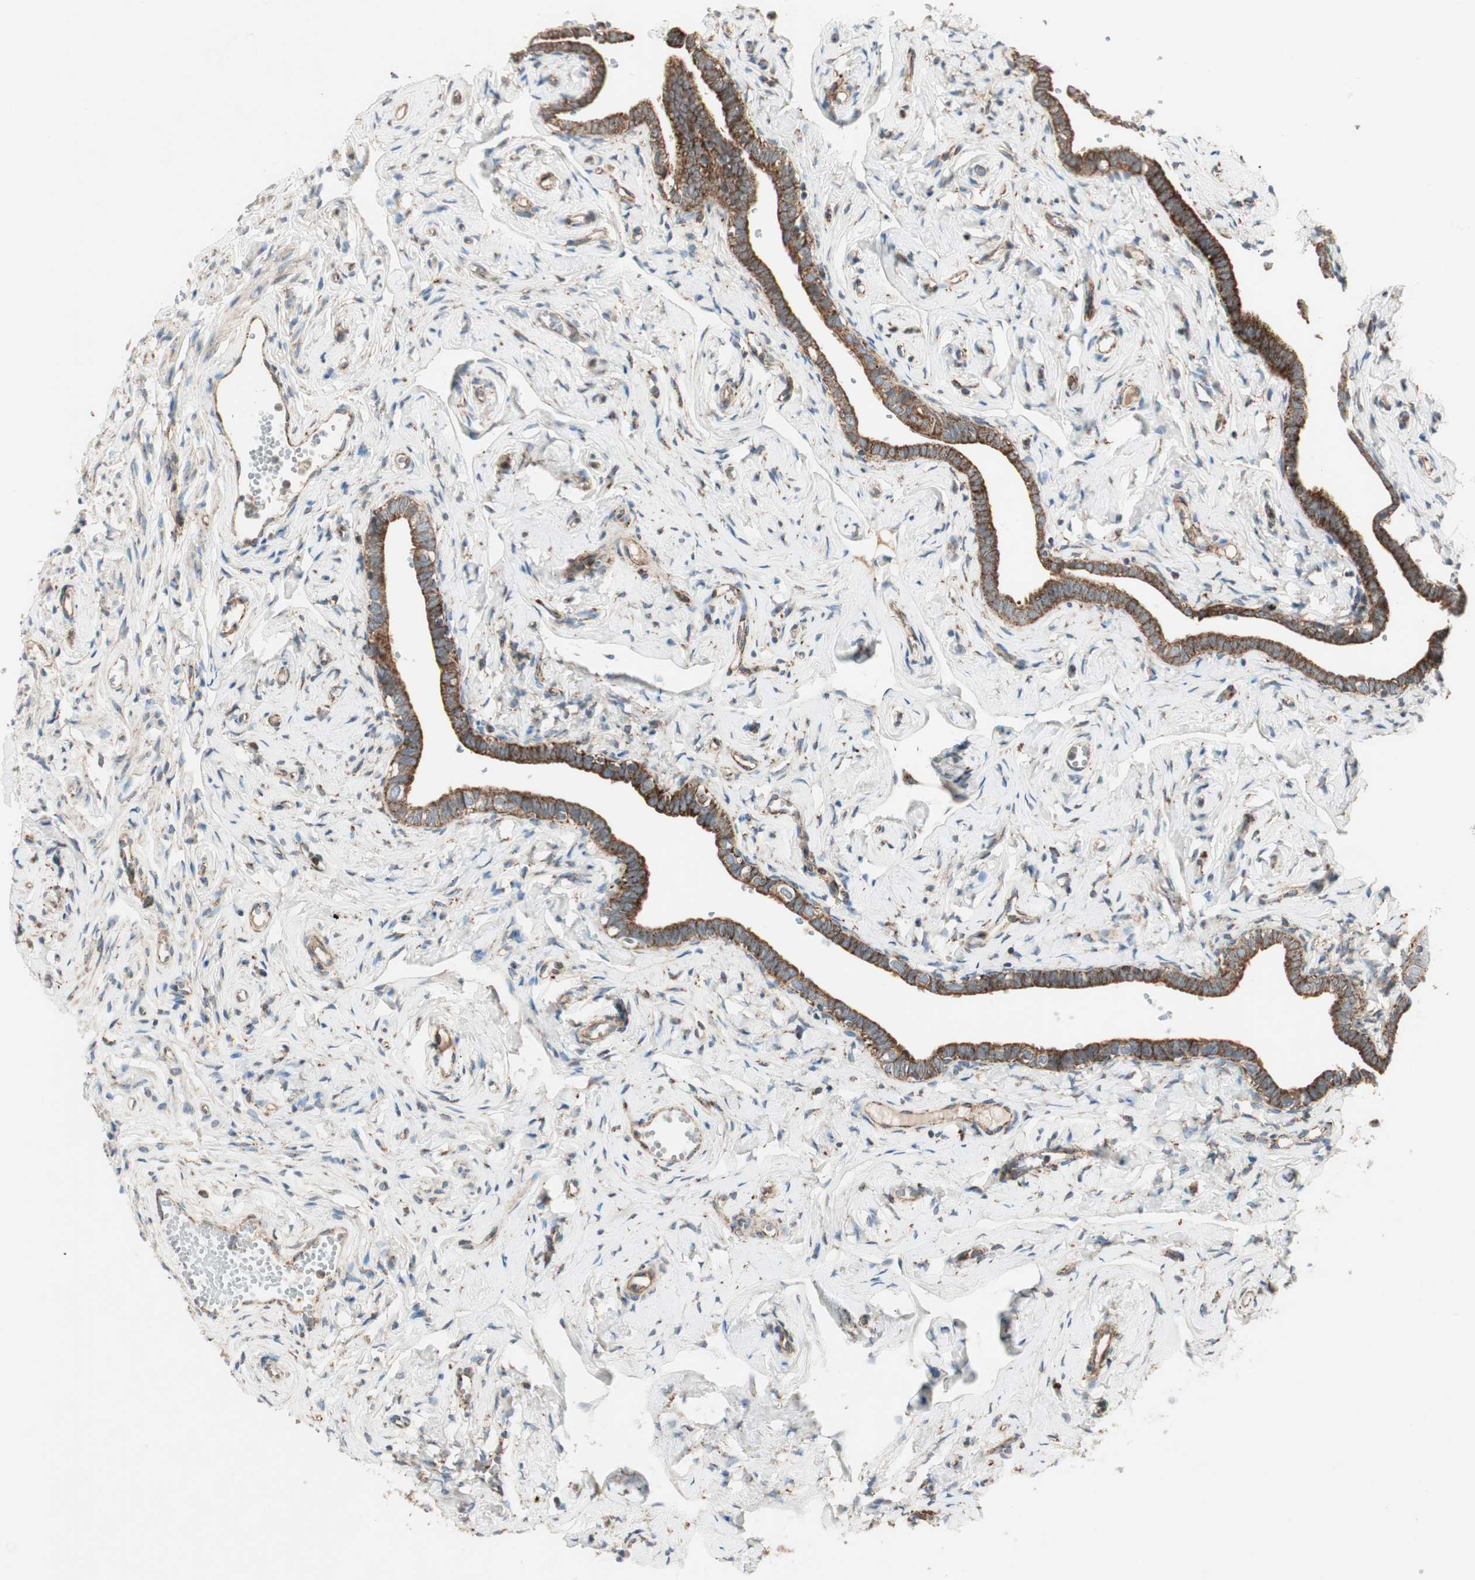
{"staining": {"intensity": "strong", "quantity": ">75%", "location": "cytoplasmic/membranous"}, "tissue": "fallopian tube", "cell_type": "Glandular cells", "image_type": "normal", "snomed": [{"axis": "morphology", "description": "Normal tissue, NOS"}, {"axis": "topography", "description": "Fallopian tube"}], "caption": "Immunohistochemical staining of unremarkable fallopian tube demonstrates >75% levels of strong cytoplasmic/membranous protein expression in about >75% of glandular cells.", "gene": "CHADL", "patient": {"sex": "female", "age": 71}}